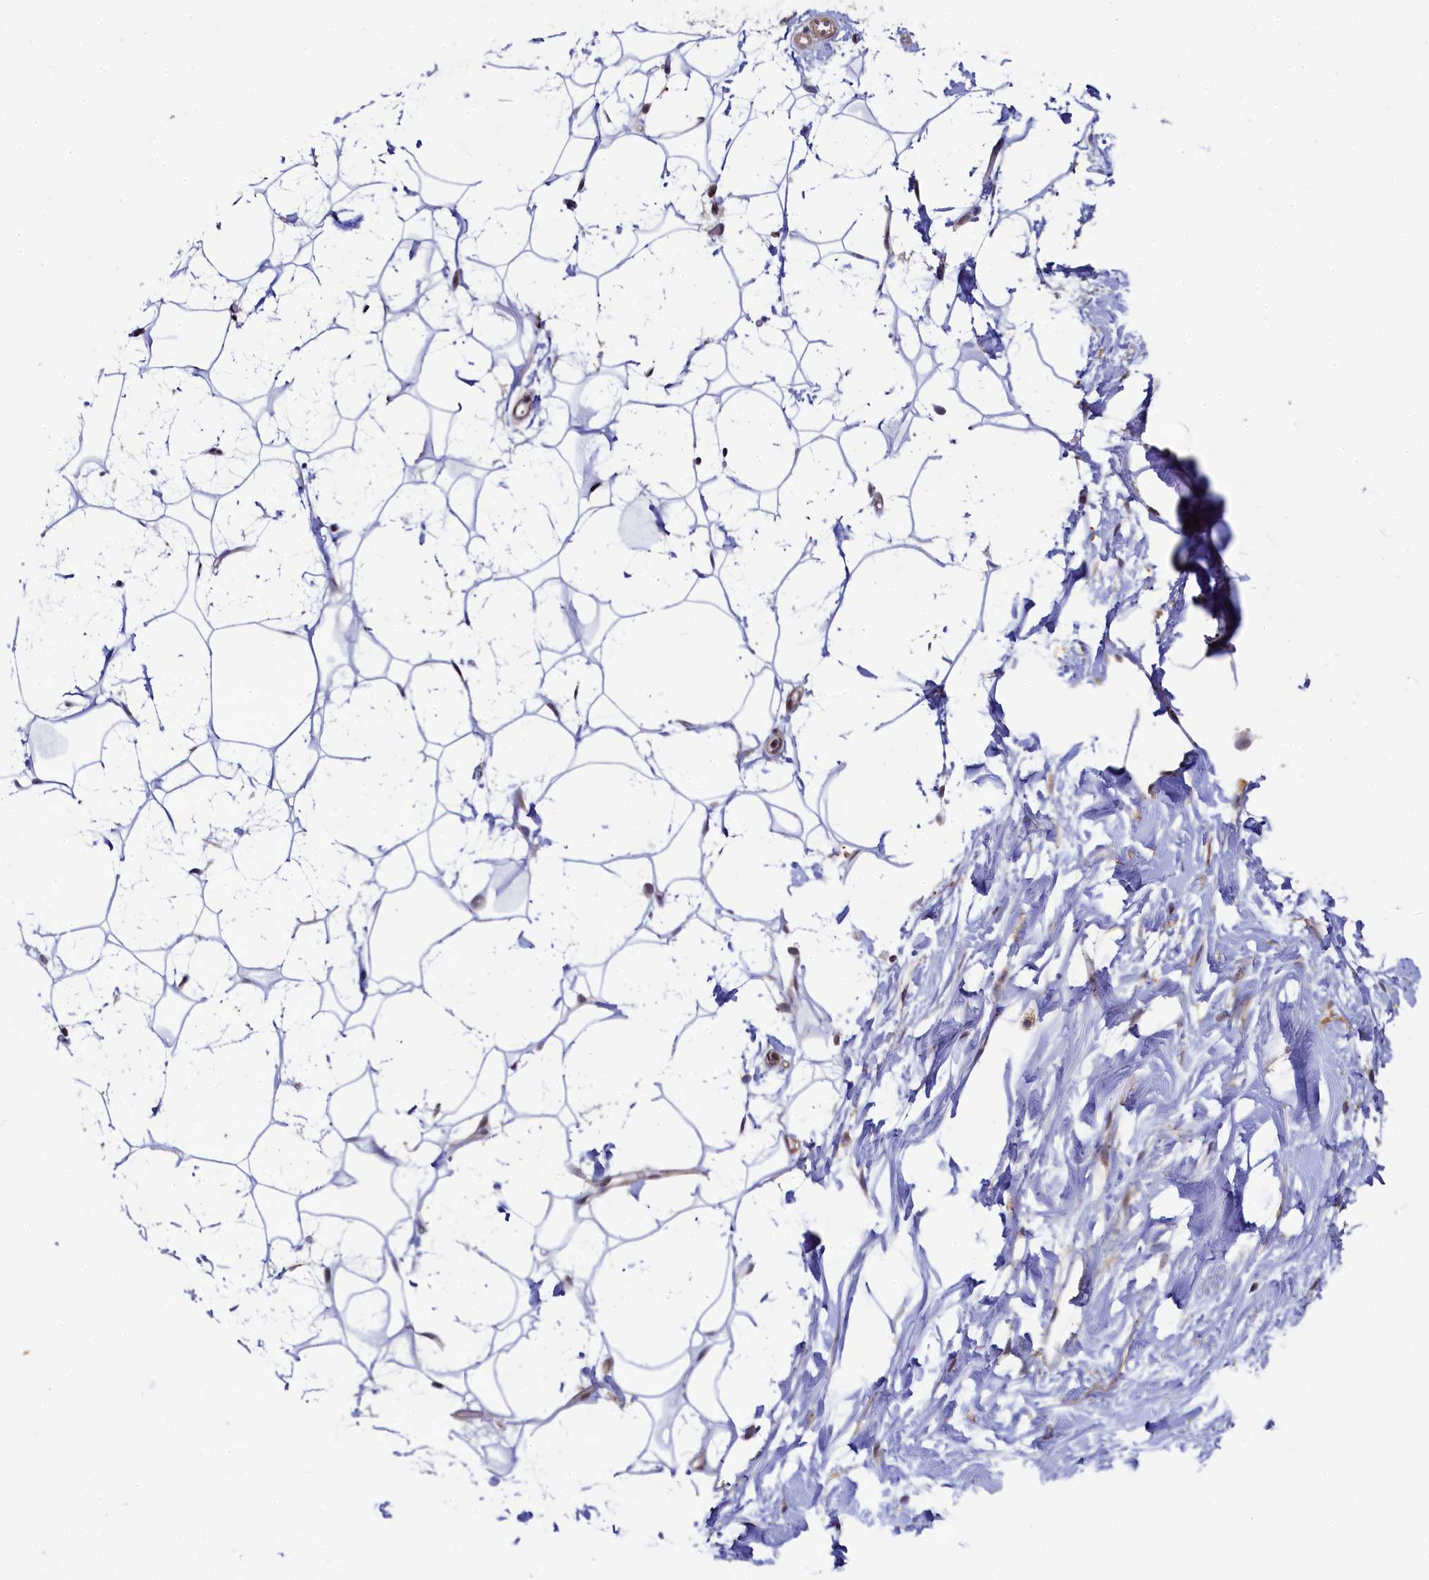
{"staining": {"intensity": "negative", "quantity": "none", "location": "none"}, "tissue": "adipose tissue", "cell_type": "Adipocytes", "image_type": "normal", "snomed": [{"axis": "morphology", "description": "Normal tissue, NOS"}, {"axis": "topography", "description": "Breast"}], "caption": "This is a micrograph of immunohistochemistry (IHC) staining of benign adipose tissue, which shows no expression in adipocytes. The staining was performed using DAB (3,3'-diaminobenzidine) to visualize the protein expression in brown, while the nuclei were stained in blue with hematoxylin (Magnification: 20x).", "gene": "INTS14", "patient": {"sex": "female", "age": 26}}